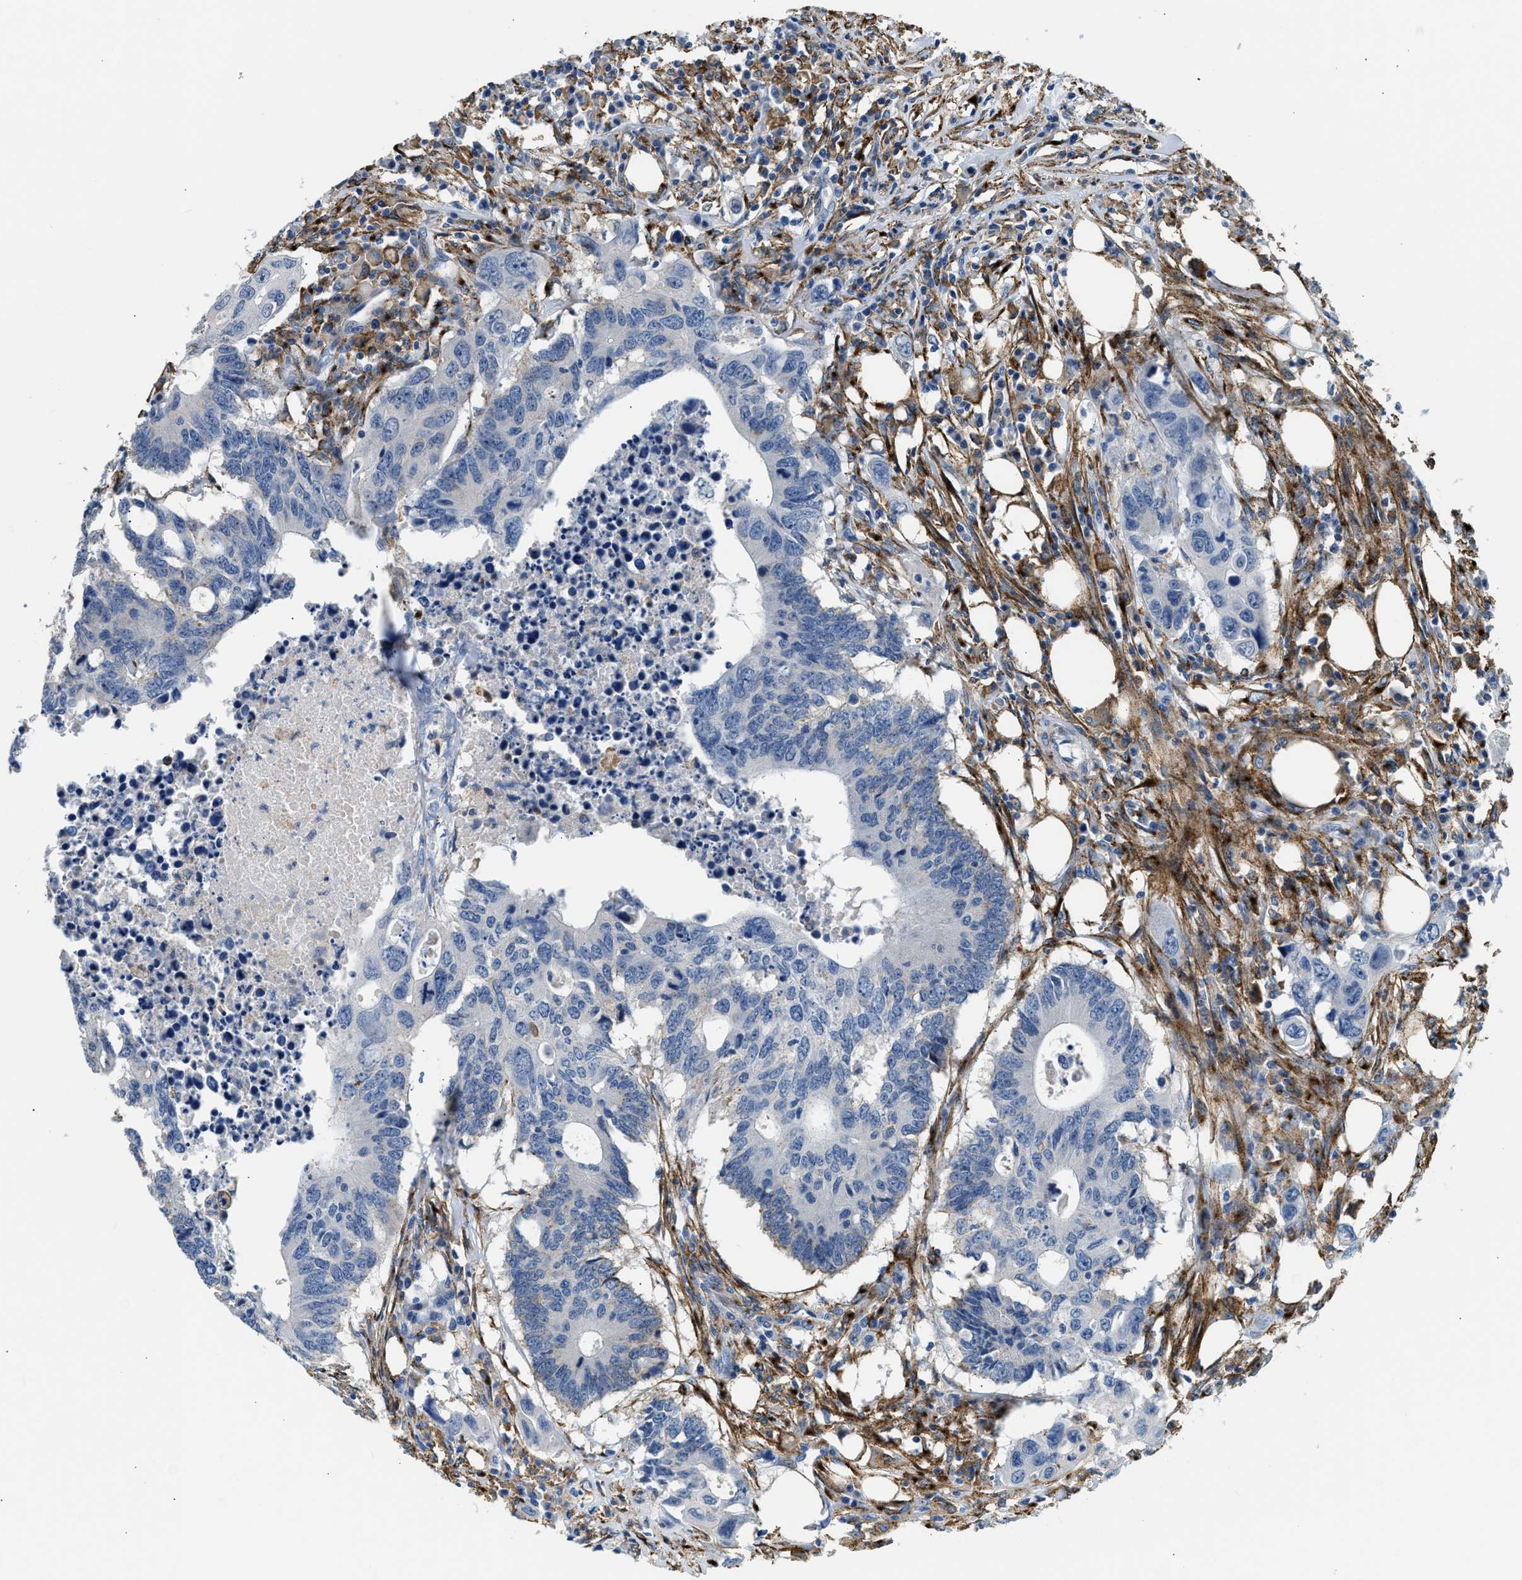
{"staining": {"intensity": "negative", "quantity": "none", "location": "none"}, "tissue": "colorectal cancer", "cell_type": "Tumor cells", "image_type": "cancer", "snomed": [{"axis": "morphology", "description": "Adenocarcinoma, NOS"}, {"axis": "topography", "description": "Colon"}], "caption": "A high-resolution photomicrograph shows IHC staining of colorectal adenocarcinoma, which displays no significant expression in tumor cells.", "gene": "LRP1", "patient": {"sex": "male", "age": 71}}